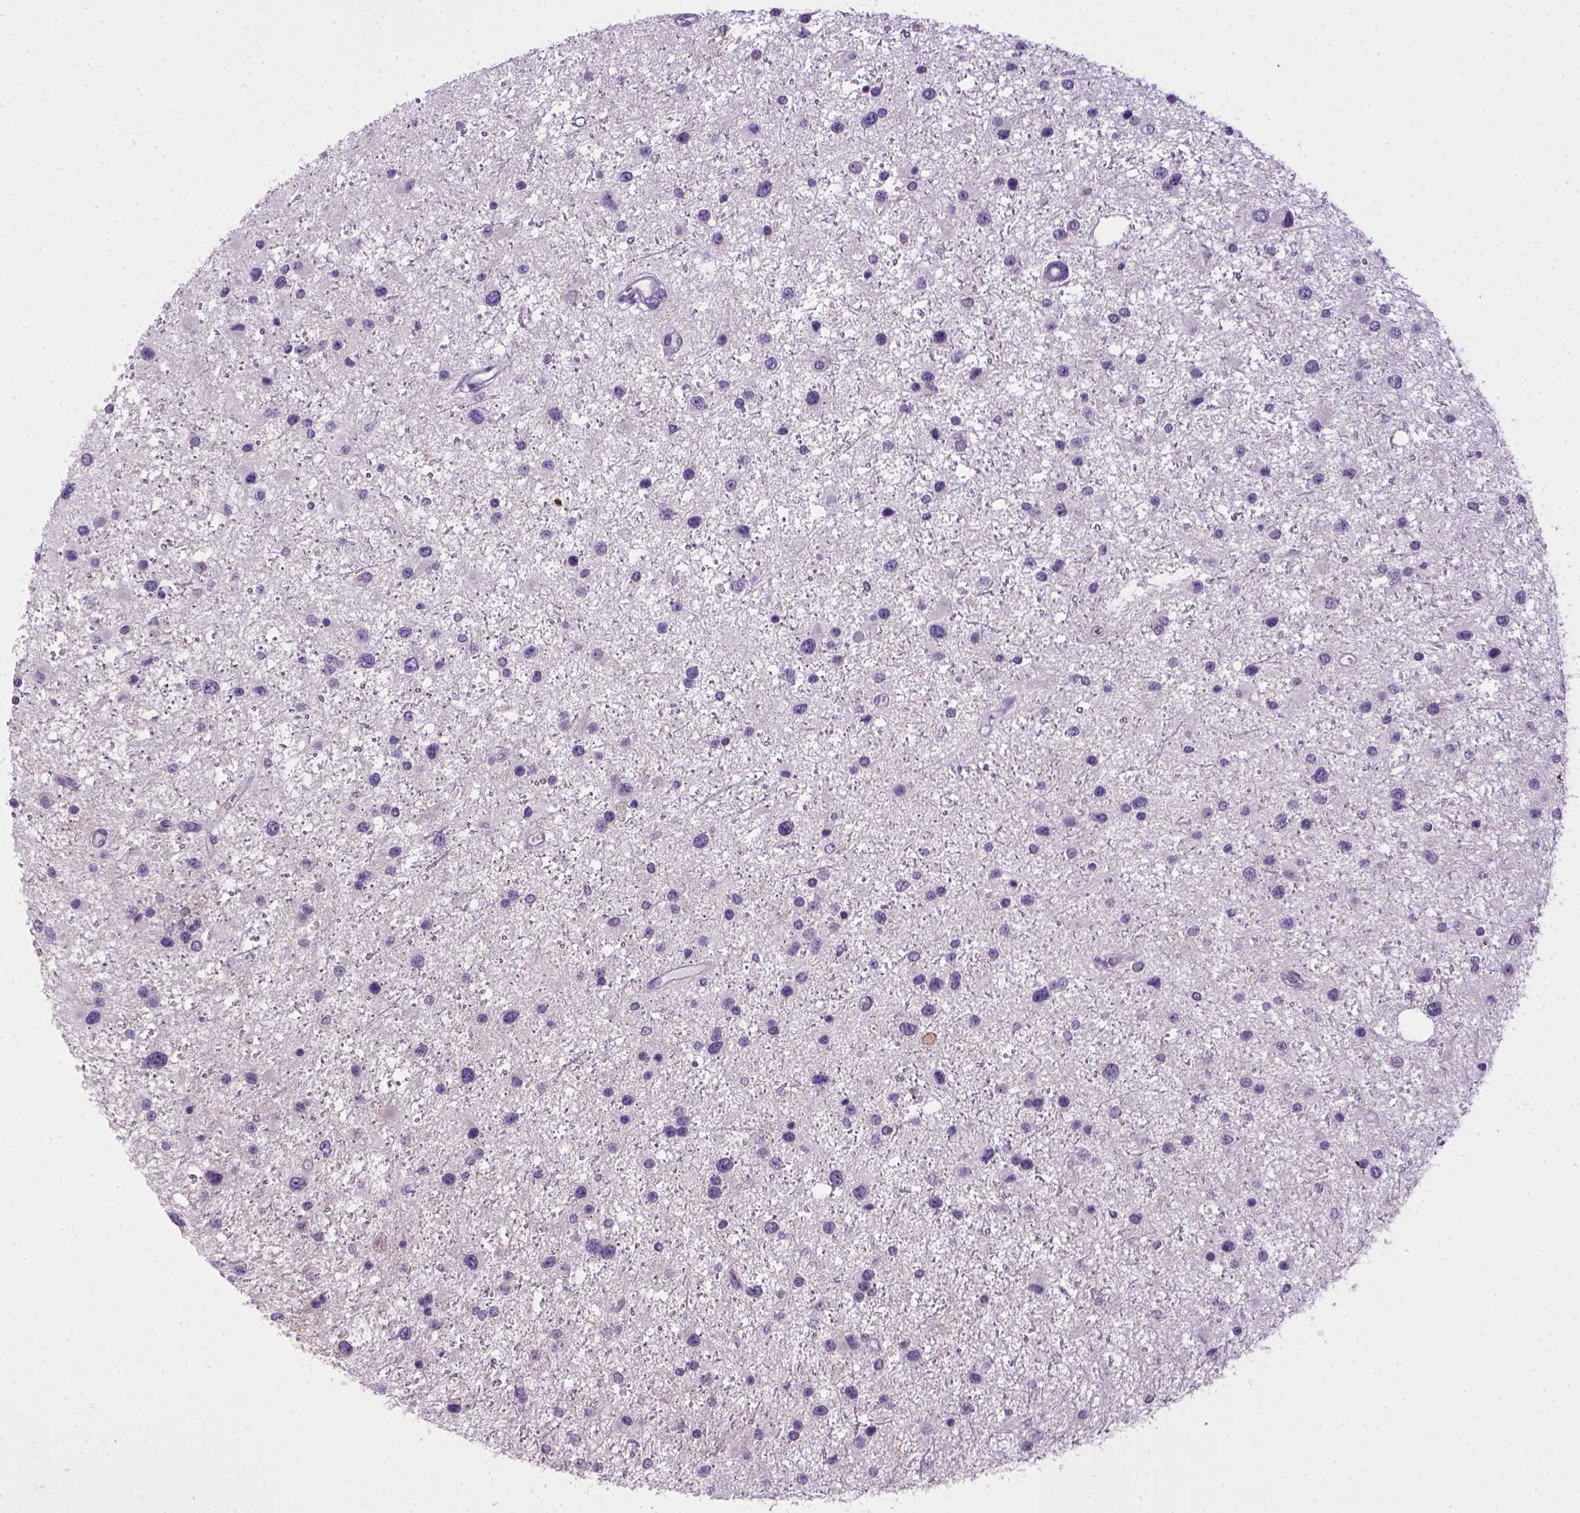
{"staining": {"intensity": "negative", "quantity": "none", "location": "none"}, "tissue": "glioma", "cell_type": "Tumor cells", "image_type": "cancer", "snomed": [{"axis": "morphology", "description": "Glioma, malignant, Low grade"}, {"axis": "topography", "description": "Brain"}], "caption": "An immunohistochemistry (IHC) image of glioma is shown. There is no staining in tumor cells of glioma. (Immunohistochemistry (ihc), brightfield microscopy, high magnification).", "gene": "CDH1", "patient": {"sex": "female", "age": 32}}